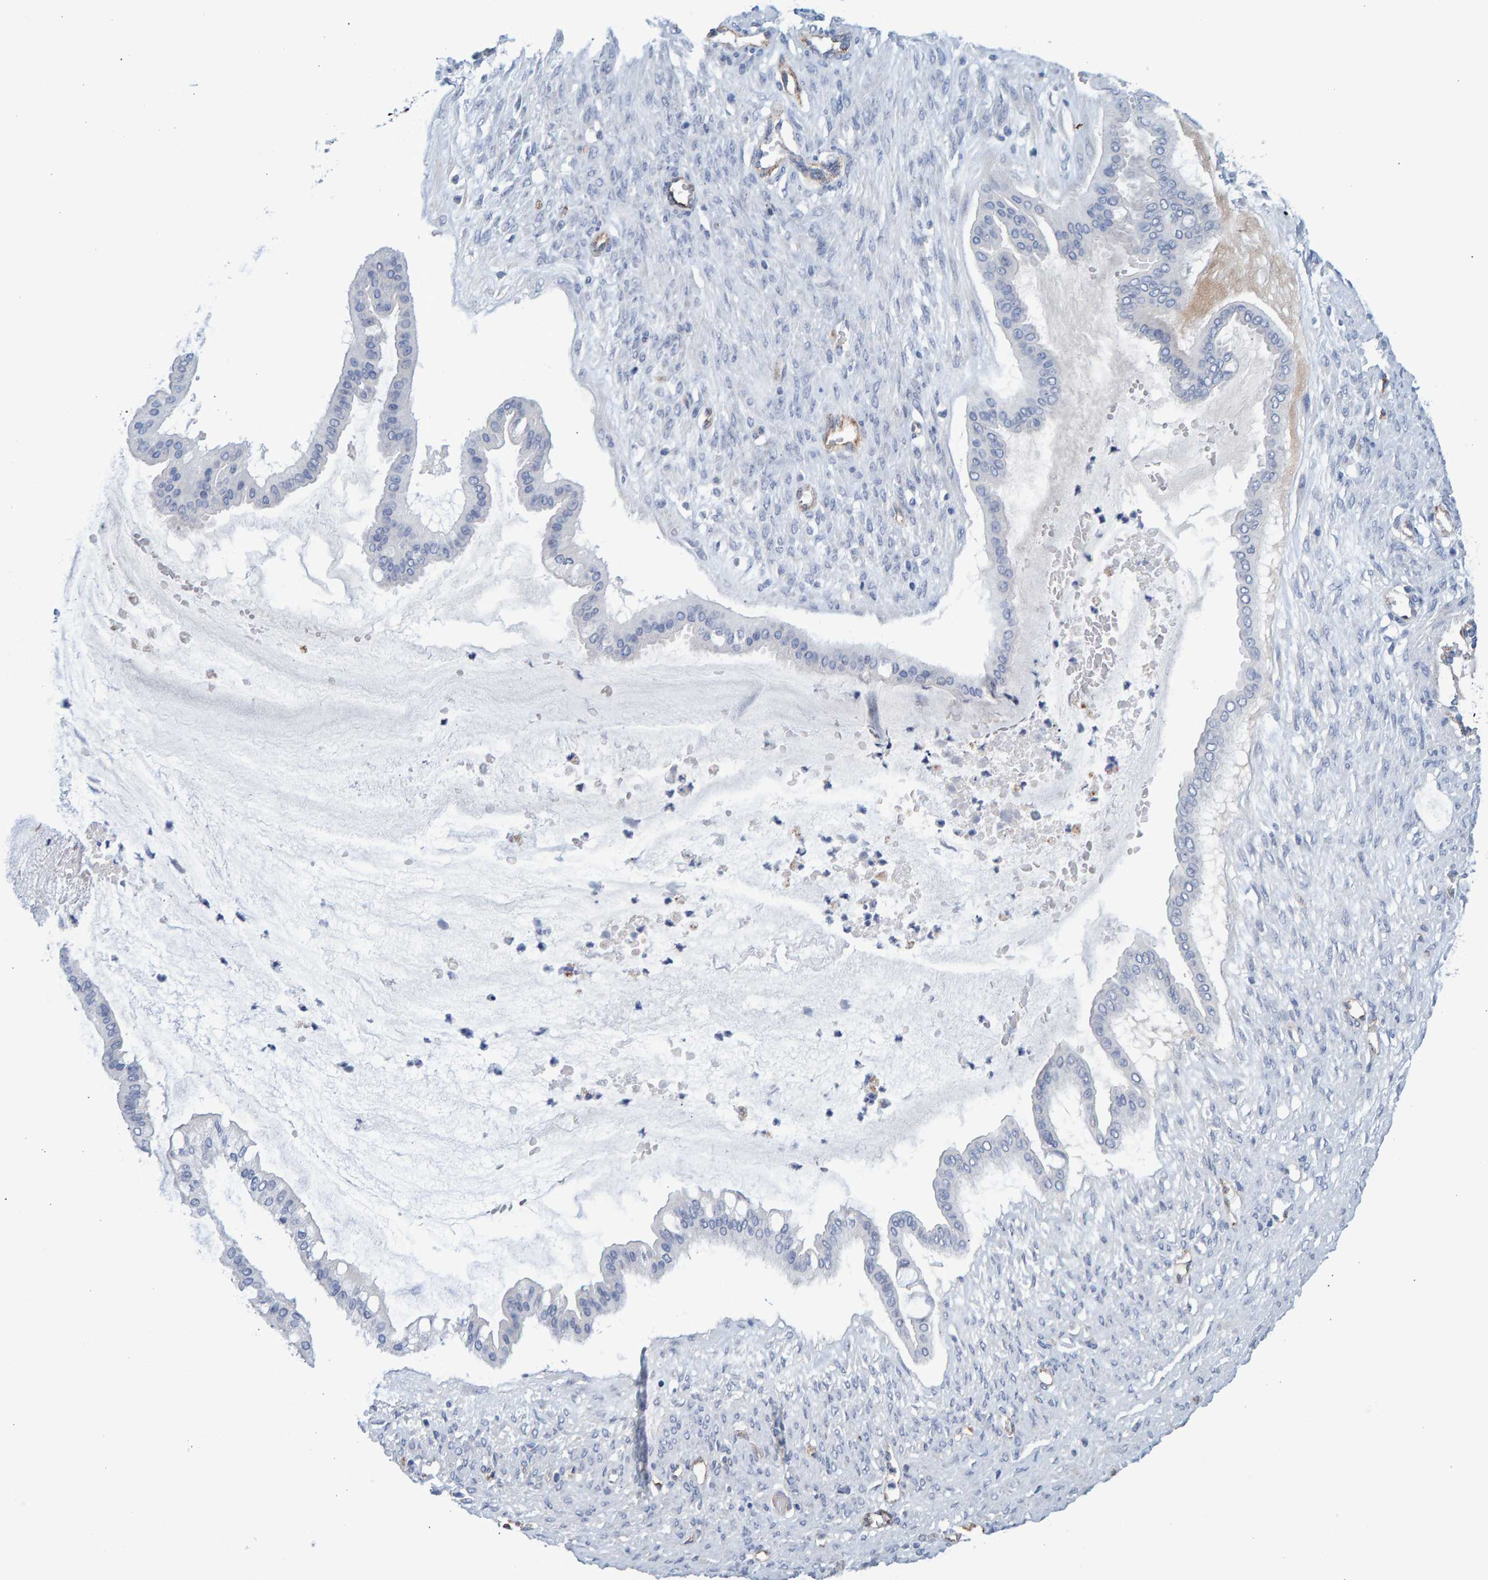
{"staining": {"intensity": "negative", "quantity": "none", "location": "none"}, "tissue": "ovarian cancer", "cell_type": "Tumor cells", "image_type": "cancer", "snomed": [{"axis": "morphology", "description": "Cystadenocarcinoma, mucinous, NOS"}, {"axis": "topography", "description": "Ovary"}], "caption": "Ovarian mucinous cystadenocarcinoma stained for a protein using IHC reveals no positivity tumor cells.", "gene": "SLC34A3", "patient": {"sex": "female", "age": 73}}